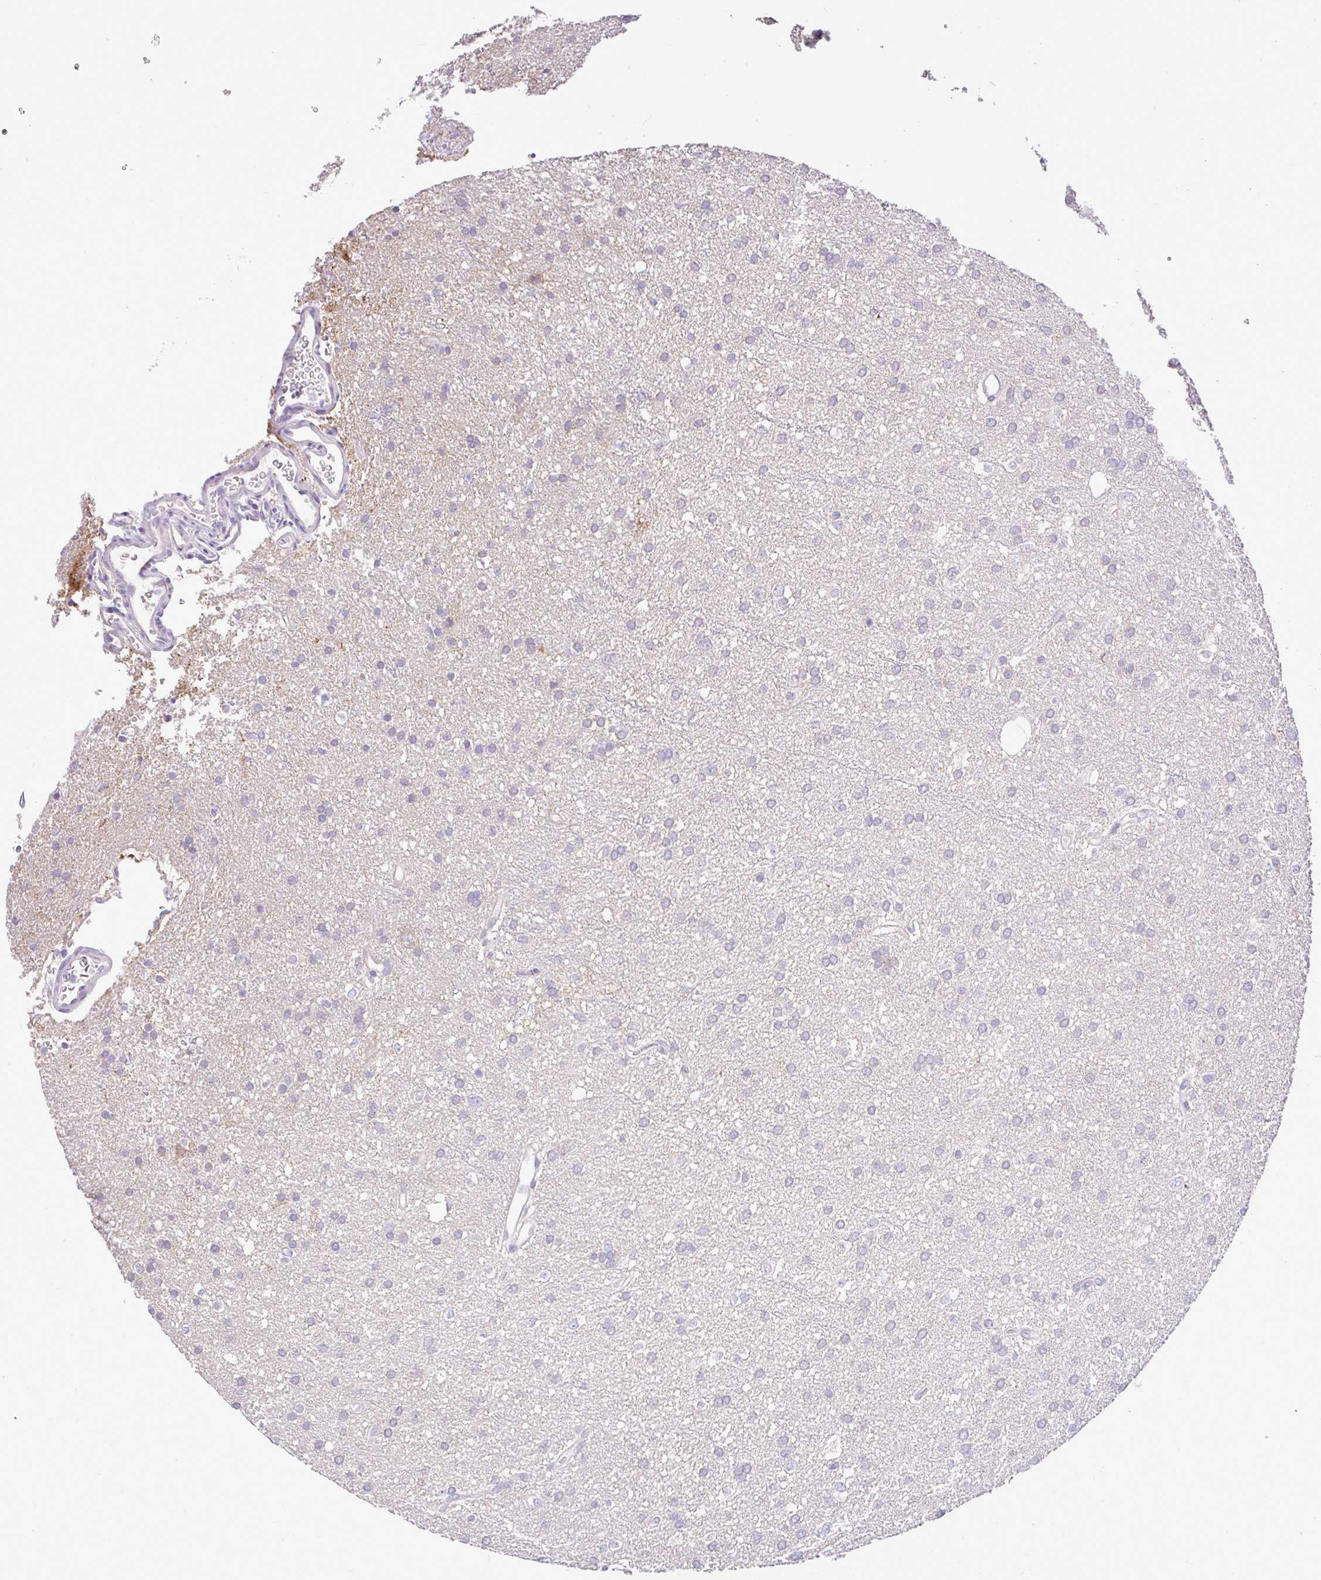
{"staining": {"intensity": "negative", "quantity": "none", "location": "none"}, "tissue": "glioma", "cell_type": "Tumor cells", "image_type": "cancer", "snomed": [{"axis": "morphology", "description": "Glioma, malignant, Low grade"}, {"axis": "topography", "description": "Brain"}], "caption": "High magnification brightfield microscopy of glioma stained with DAB (3,3'-diaminobenzidine) (brown) and counterstained with hematoxylin (blue): tumor cells show no significant staining.", "gene": "CTU1", "patient": {"sex": "female", "age": 33}}